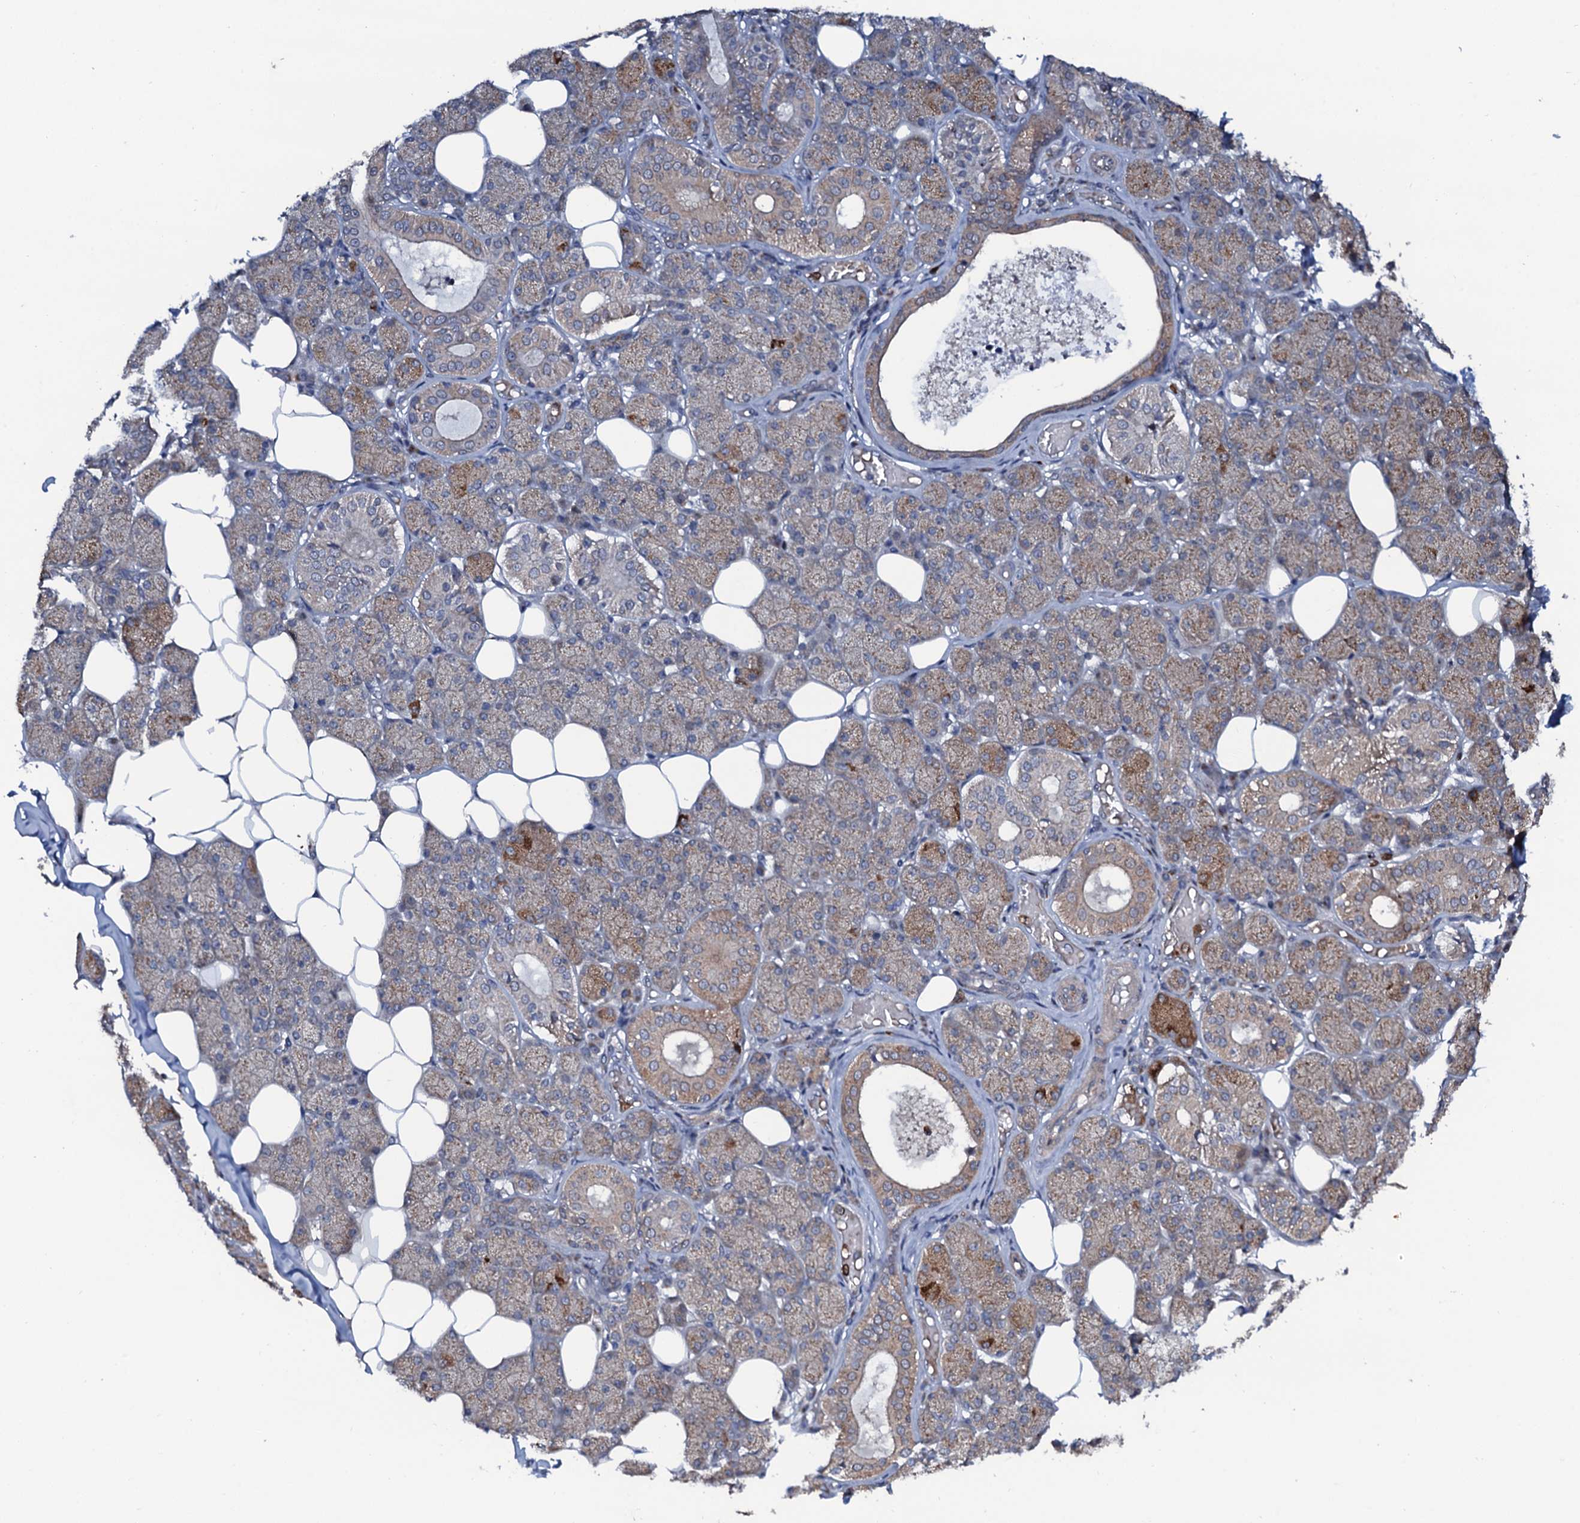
{"staining": {"intensity": "moderate", "quantity": "25%-75%", "location": "cytoplasmic/membranous"}, "tissue": "salivary gland", "cell_type": "Glandular cells", "image_type": "normal", "snomed": [{"axis": "morphology", "description": "Normal tissue, NOS"}, {"axis": "topography", "description": "Salivary gland"}], "caption": "An immunohistochemistry micrograph of unremarkable tissue is shown. Protein staining in brown highlights moderate cytoplasmic/membranous positivity in salivary gland within glandular cells.", "gene": "COG6", "patient": {"sex": "female", "age": 33}}